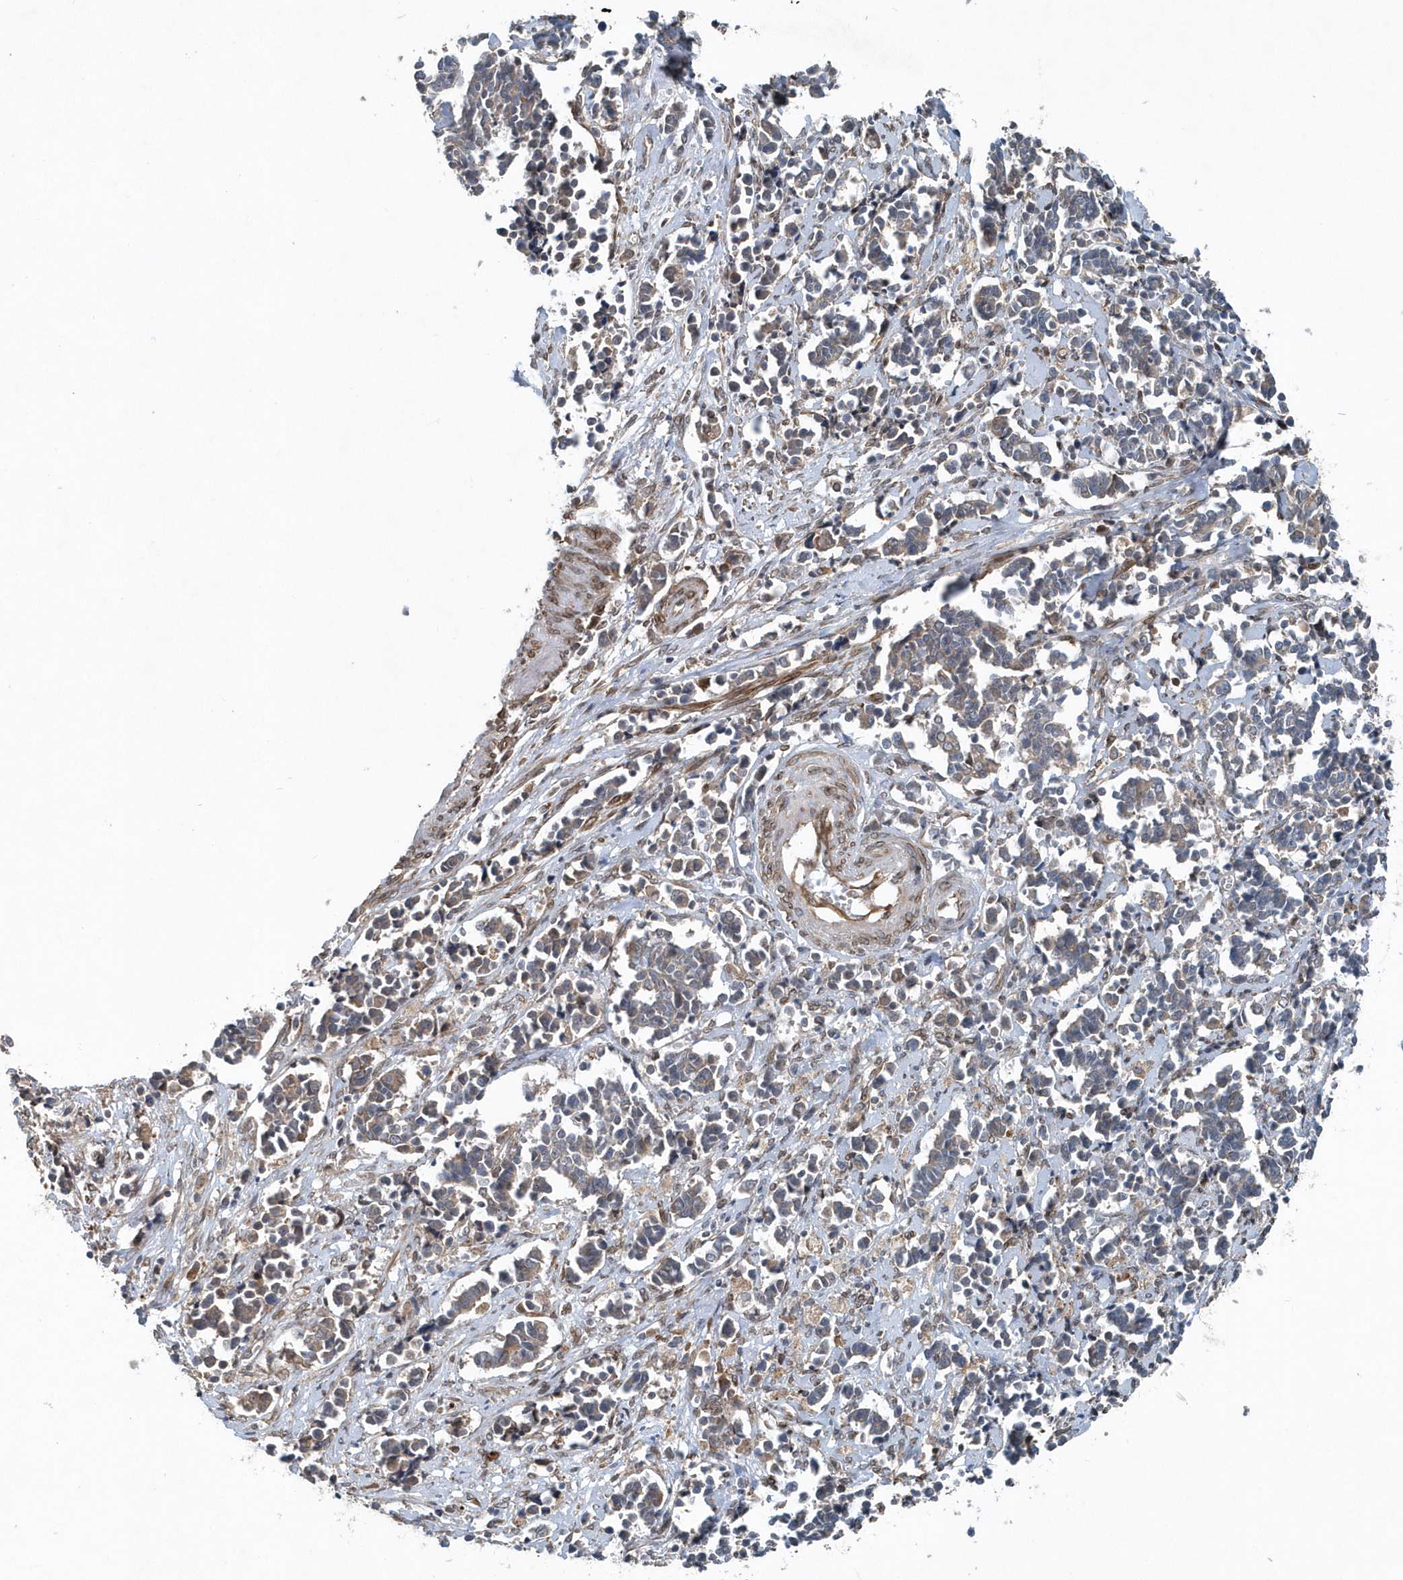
{"staining": {"intensity": "weak", "quantity": "25%-75%", "location": "cytoplasmic/membranous"}, "tissue": "cervical cancer", "cell_type": "Tumor cells", "image_type": "cancer", "snomed": [{"axis": "morphology", "description": "Normal tissue, NOS"}, {"axis": "morphology", "description": "Squamous cell carcinoma, NOS"}, {"axis": "topography", "description": "Cervix"}], "caption": "Immunohistochemical staining of human squamous cell carcinoma (cervical) displays weak cytoplasmic/membranous protein staining in approximately 25%-75% of tumor cells.", "gene": "MCC", "patient": {"sex": "female", "age": 35}}